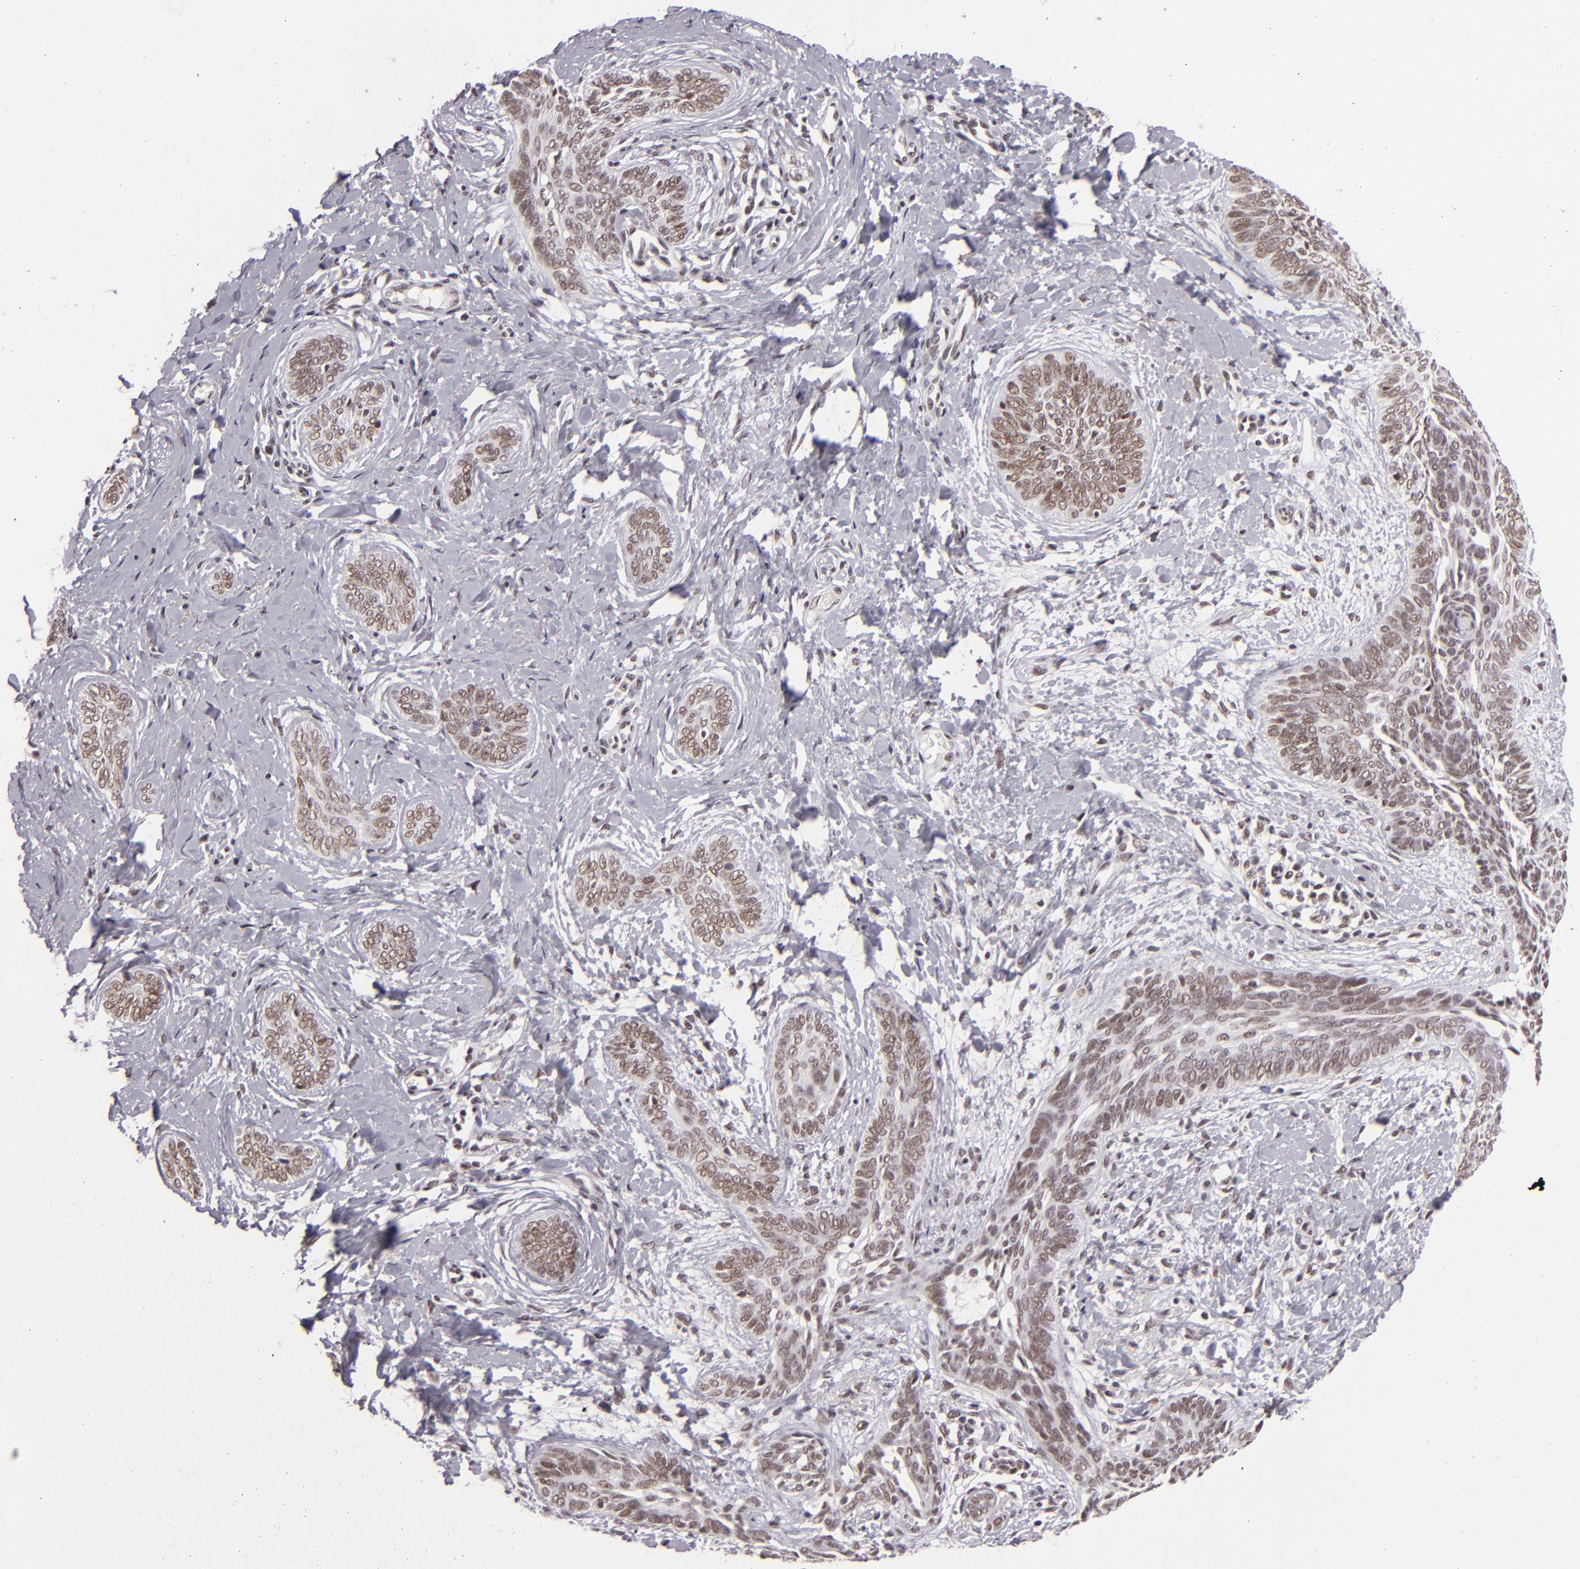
{"staining": {"intensity": "weak", "quantity": ">75%", "location": "nuclear"}, "tissue": "skin cancer", "cell_type": "Tumor cells", "image_type": "cancer", "snomed": [{"axis": "morphology", "description": "Basal cell carcinoma"}, {"axis": "topography", "description": "Skin"}], "caption": "This is a photomicrograph of immunohistochemistry (IHC) staining of skin cancer, which shows weak expression in the nuclear of tumor cells.", "gene": "BRD8", "patient": {"sex": "female", "age": 81}}